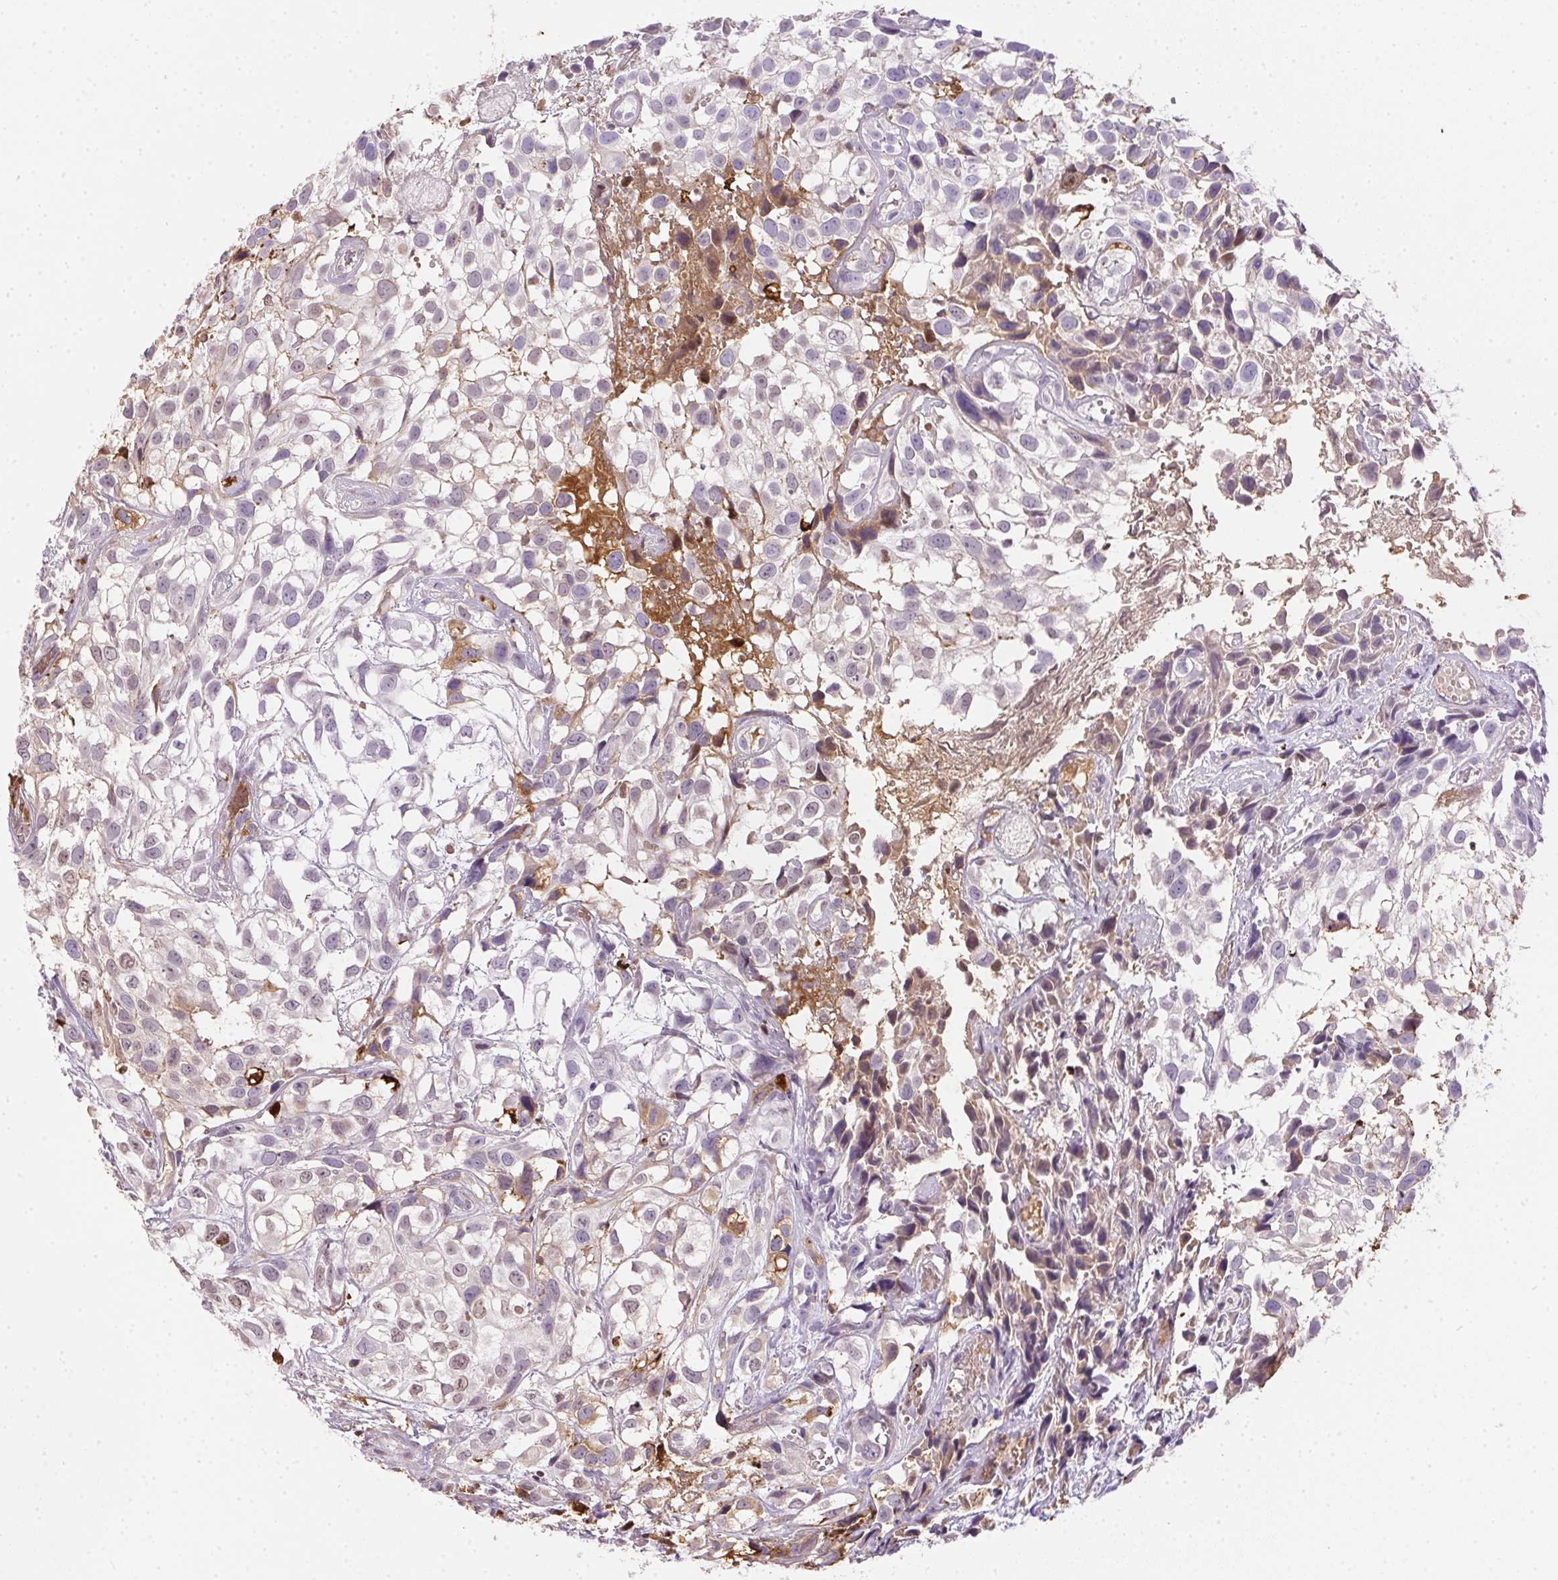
{"staining": {"intensity": "negative", "quantity": "none", "location": "none"}, "tissue": "urothelial cancer", "cell_type": "Tumor cells", "image_type": "cancer", "snomed": [{"axis": "morphology", "description": "Urothelial carcinoma, High grade"}, {"axis": "topography", "description": "Urinary bladder"}], "caption": "This is a image of immunohistochemistry staining of urothelial cancer, which shows no expression in tumor cells. The staining was performed using DAB (3,3'-diaminobenzidine) to visualize the protein expression in brown, while the nuclei were stained in blue with hematoxylin (Magnification: 20x).", "gene": "ORM1", "patient": {"sex": "male", "age": 56}}